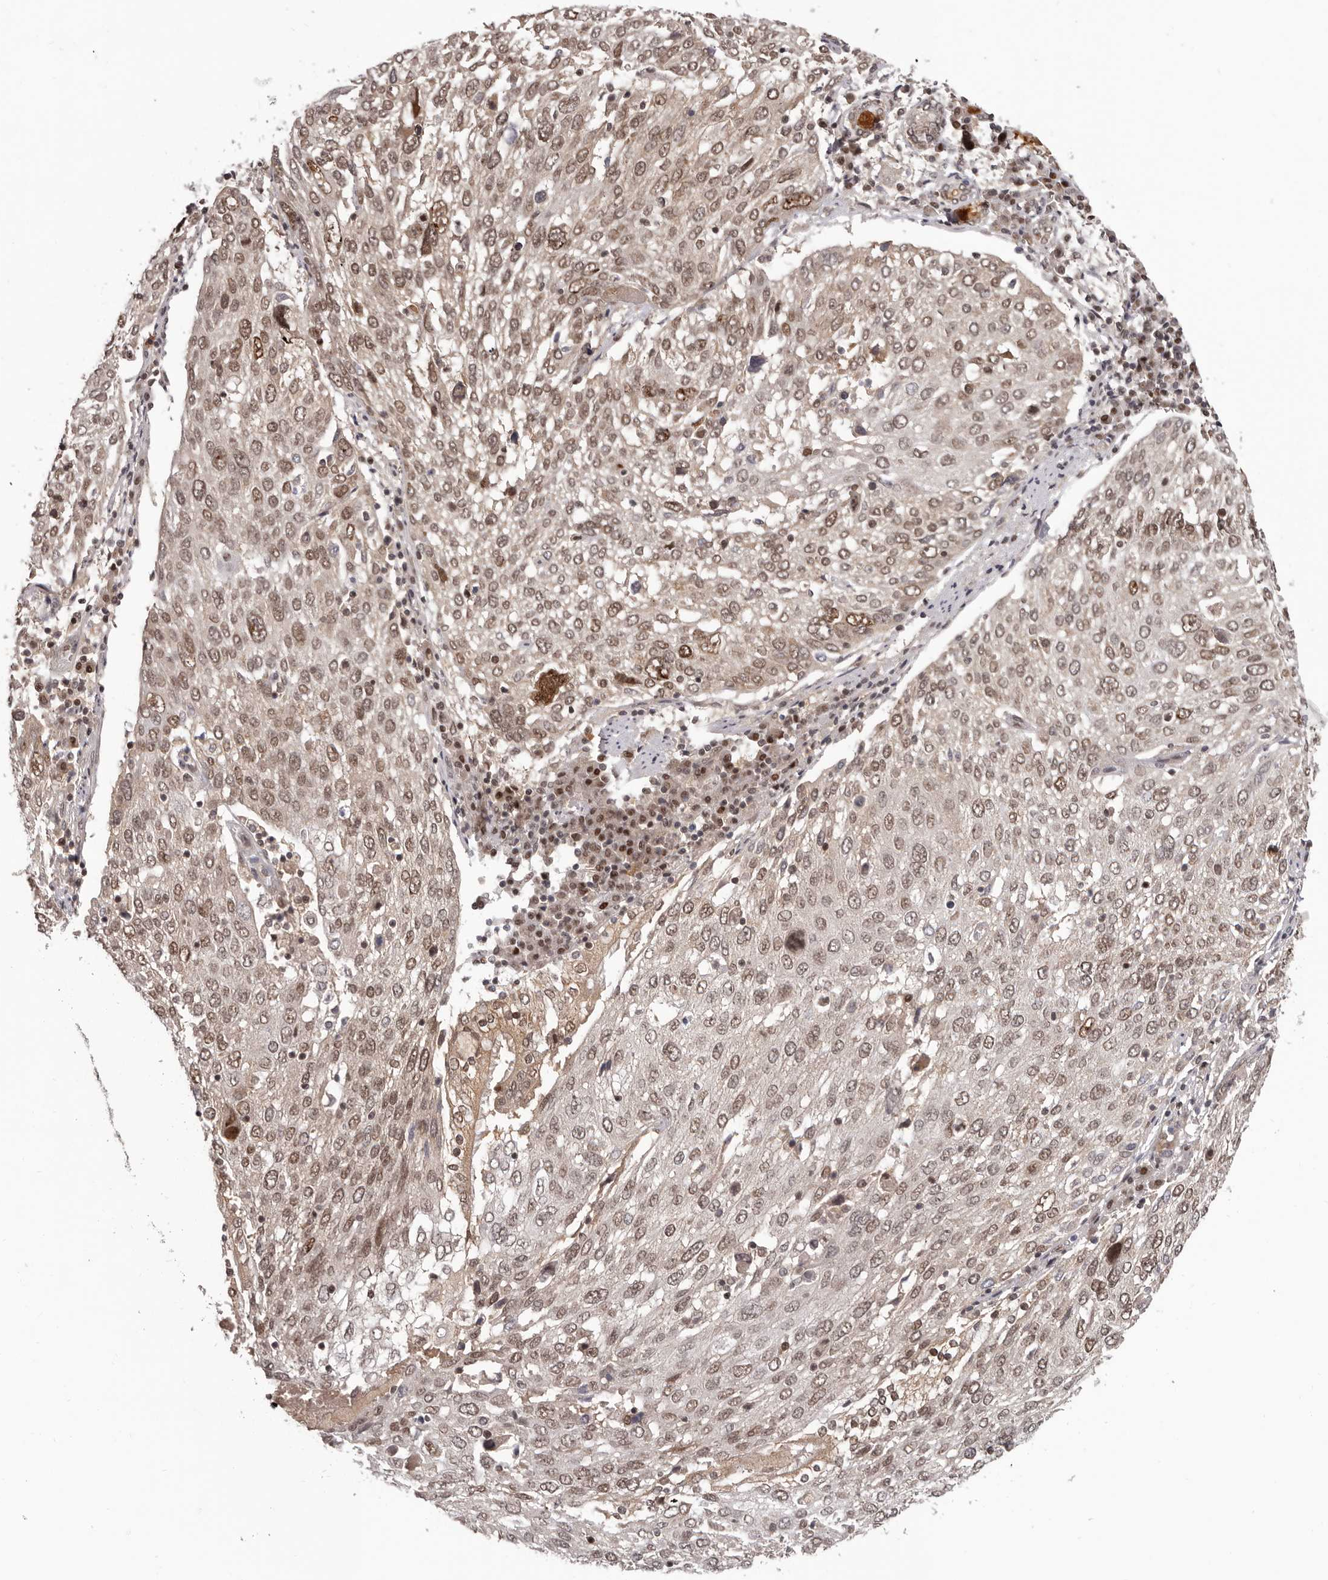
{"staining": {"intensity": "moderate", "quantity": ">75%", "location": "cytoplasmic/membranous,nuclear"}, "tissue": "lung cancer", "cell_type": "Tumor cells", "image_type": "cancer", "snomed": [{"axis": "morphology", "description": "Squamous cell carcinoma, NOS"}, {"axis": "topography", "description": "Lung"}], "caption": "Lung cancer tissue exhibits moderate cytoplasmic/membranous and nuclear staining in about >75% of tumor cells, visualized by immunohistochemistry.", "gene": "TBX5", "patient": {"sex": "male", "age": 65}}